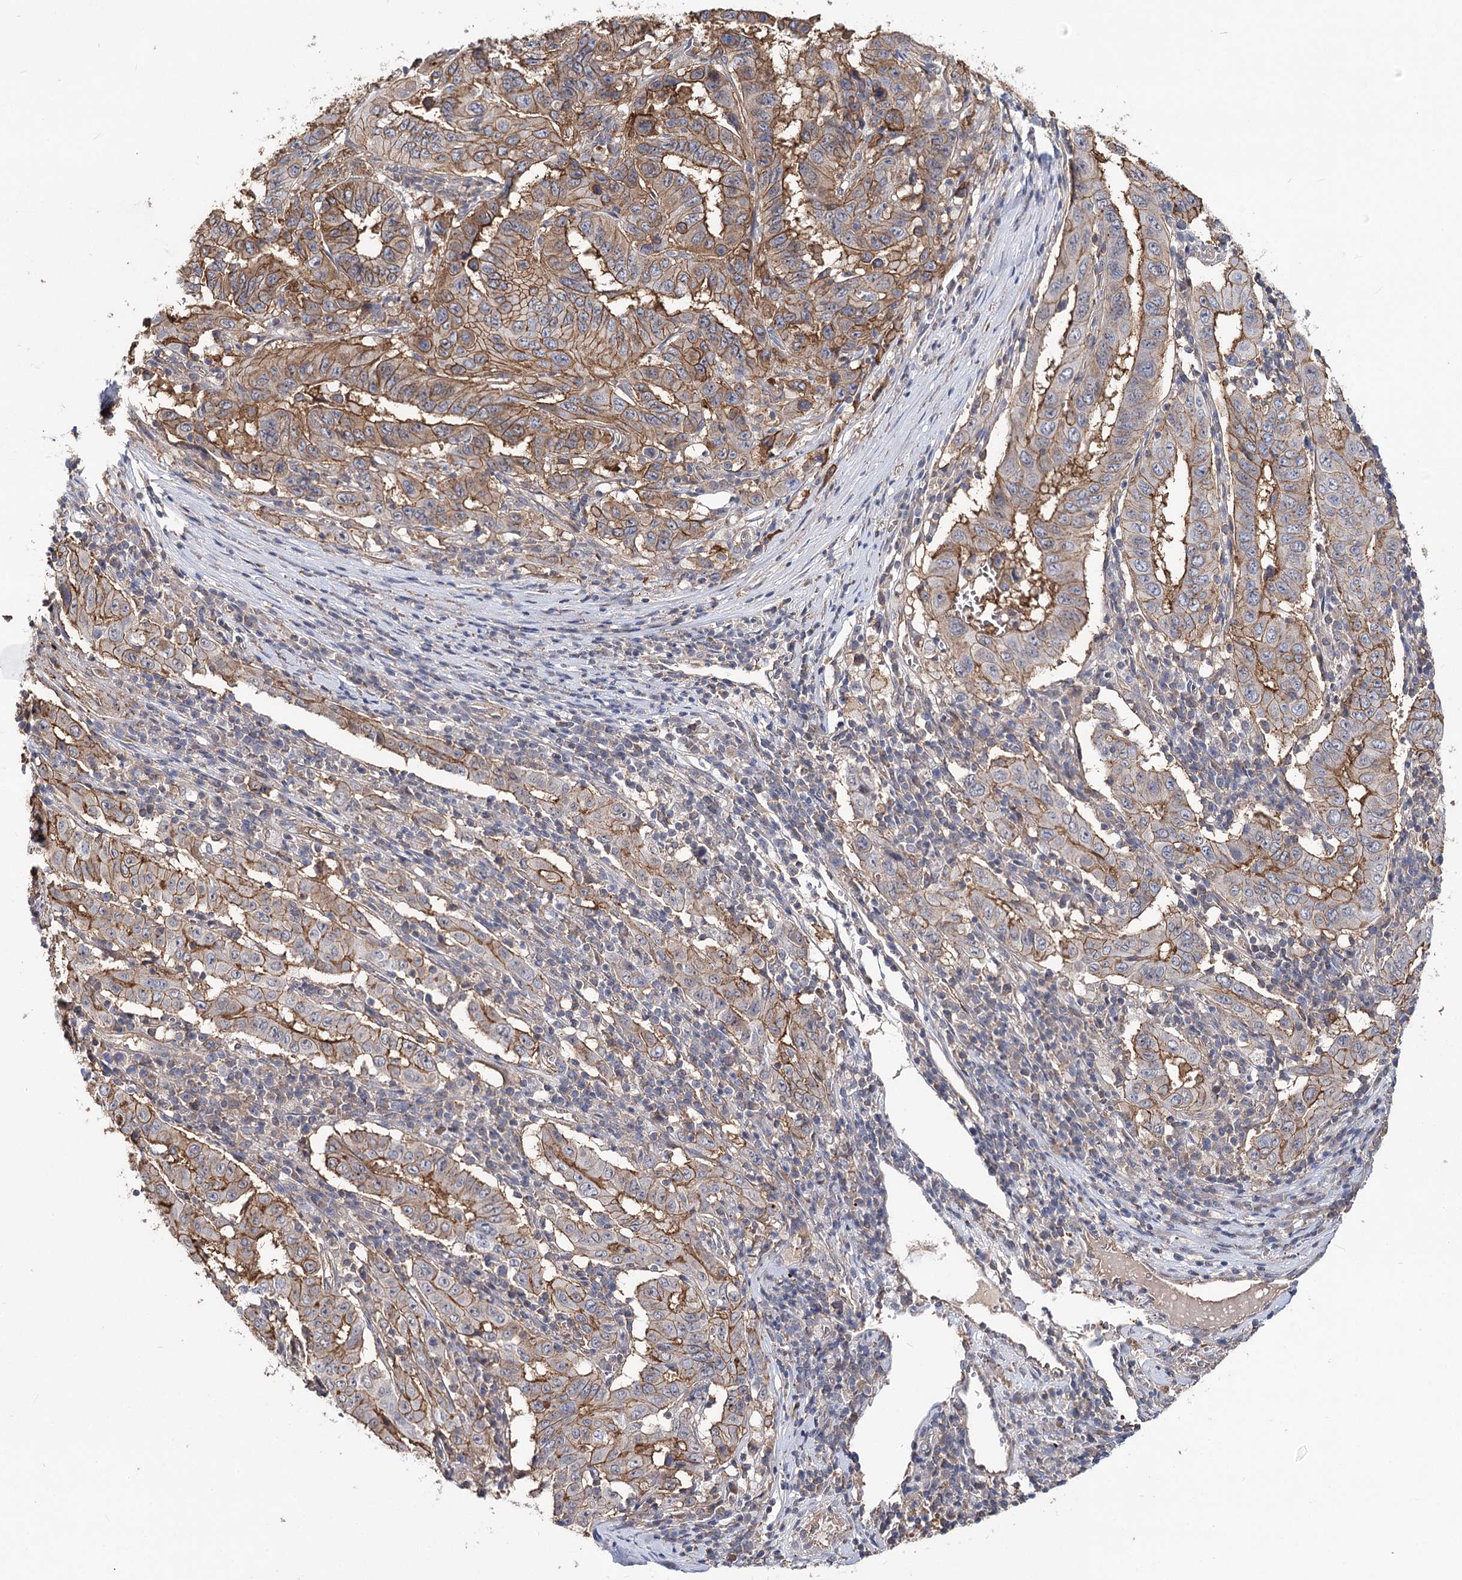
{"staining": {"intensity": "moderate", "quantity": ">75%", "location": "cytoplasmic/membranous"}, "tissue": "pancreatic cancer", "cell_type": "Tumor cells", "image_type": "cancer", "snomed": [{"axis": "morphology", "description": "Adenocarcinoma, NOS"}, {"axis": "topography", "description": "Pancreas"}], "caption": "Brown immunohistochemical staining in human adenocarcinoma (pancreatic) demonstrates moderate cytoplasmic/membranous expression in about >75% of tumor cells. (IHC, brightfield microscopy, high magnification).", "gene": "TMEM218", "patient": {"sex": "male", "age": 63}}